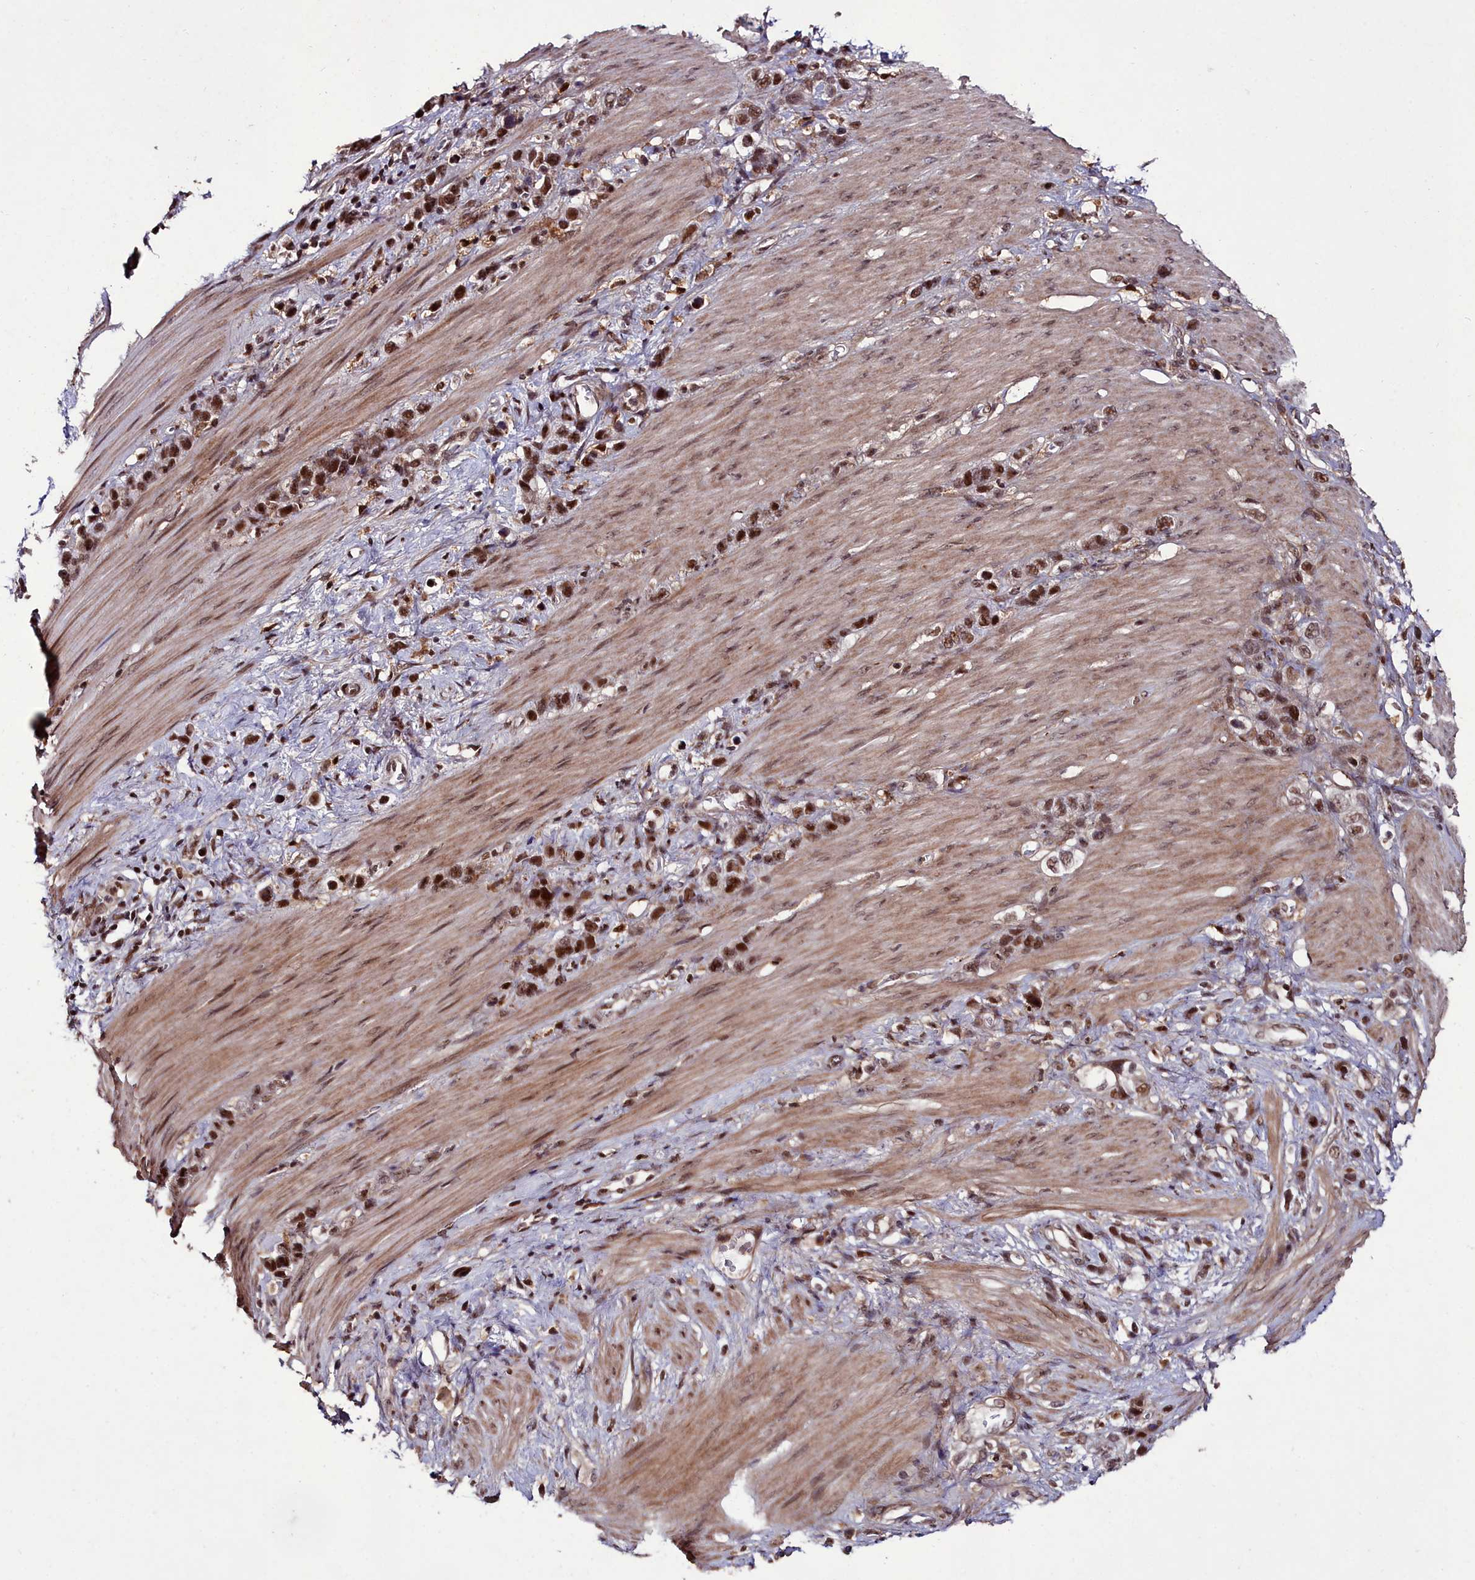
{"staining": {"intensity": "strong", "quantity": ">75%", "location": "nuclear"}, "tissue": "stomach cancer", "cell_type": "Tumor cells", "image_type": "cancer", "snomed": [{"axis": "morphology", "description": "Adenocarcinoma, NOS"}, {"axis": "morphology", "description": "Adenocarcinoma, High grade"}, {"axis": "topography", "description": "Stomach, upper"}, {"axis": "topography", "description": "Stomach, lower"}], "caption": "Brown immunohistochemical staining in stomach cancer (adenocarcinoma) exhibits strong nuclear expression in approximately >75% of tumor cells. (Stains: DAB in brown, nuclei in blue, Microscopy: brightfield microscopy at high magnification).", "gene": "CXXC1", "patient": {"sex": "female", "age": 65}}